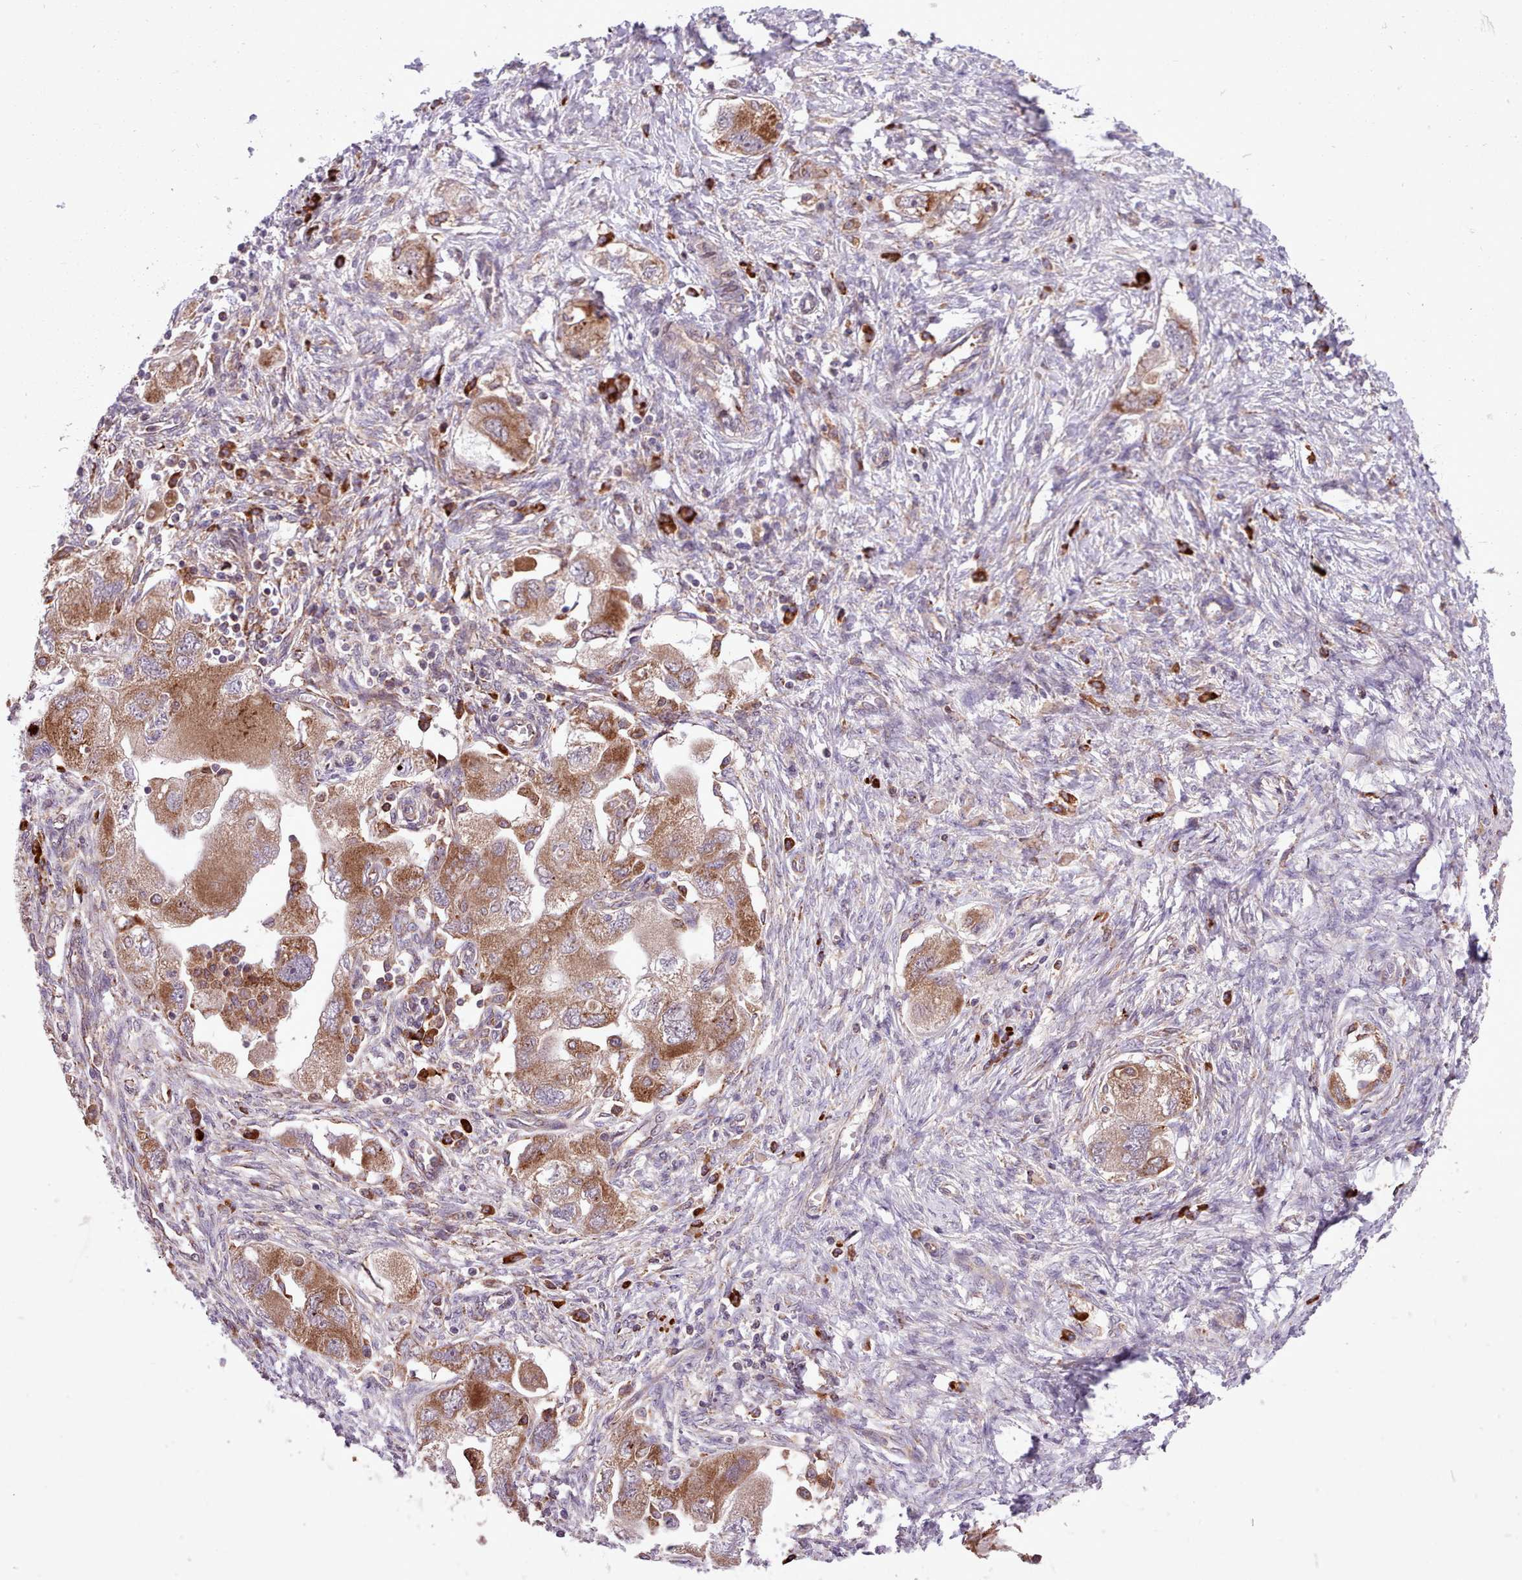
{"staining": {"intensity": "moderate", "quantity": ">75%", "location": "cytoplasmic/membranous"}, "tissue": "ovarian cancer", "cell_type": "Tumor cells", "image_type": "cancer", "snomed": [{"axis": "morphology", "description": "Carcinoma, NOS"}, {"axis": "morphology", "description": "Cystadenocarcinoma, serous, NOS"}, {"axis": "topography", "description": "Ovary"}], "caption": "A brown stain shows moderate cytoplasmic/membranous expression of a protein in human ovarian cancer tumor cells.", "gene": "TTLL3", "patient": {"sex": "female", "age": 69}}